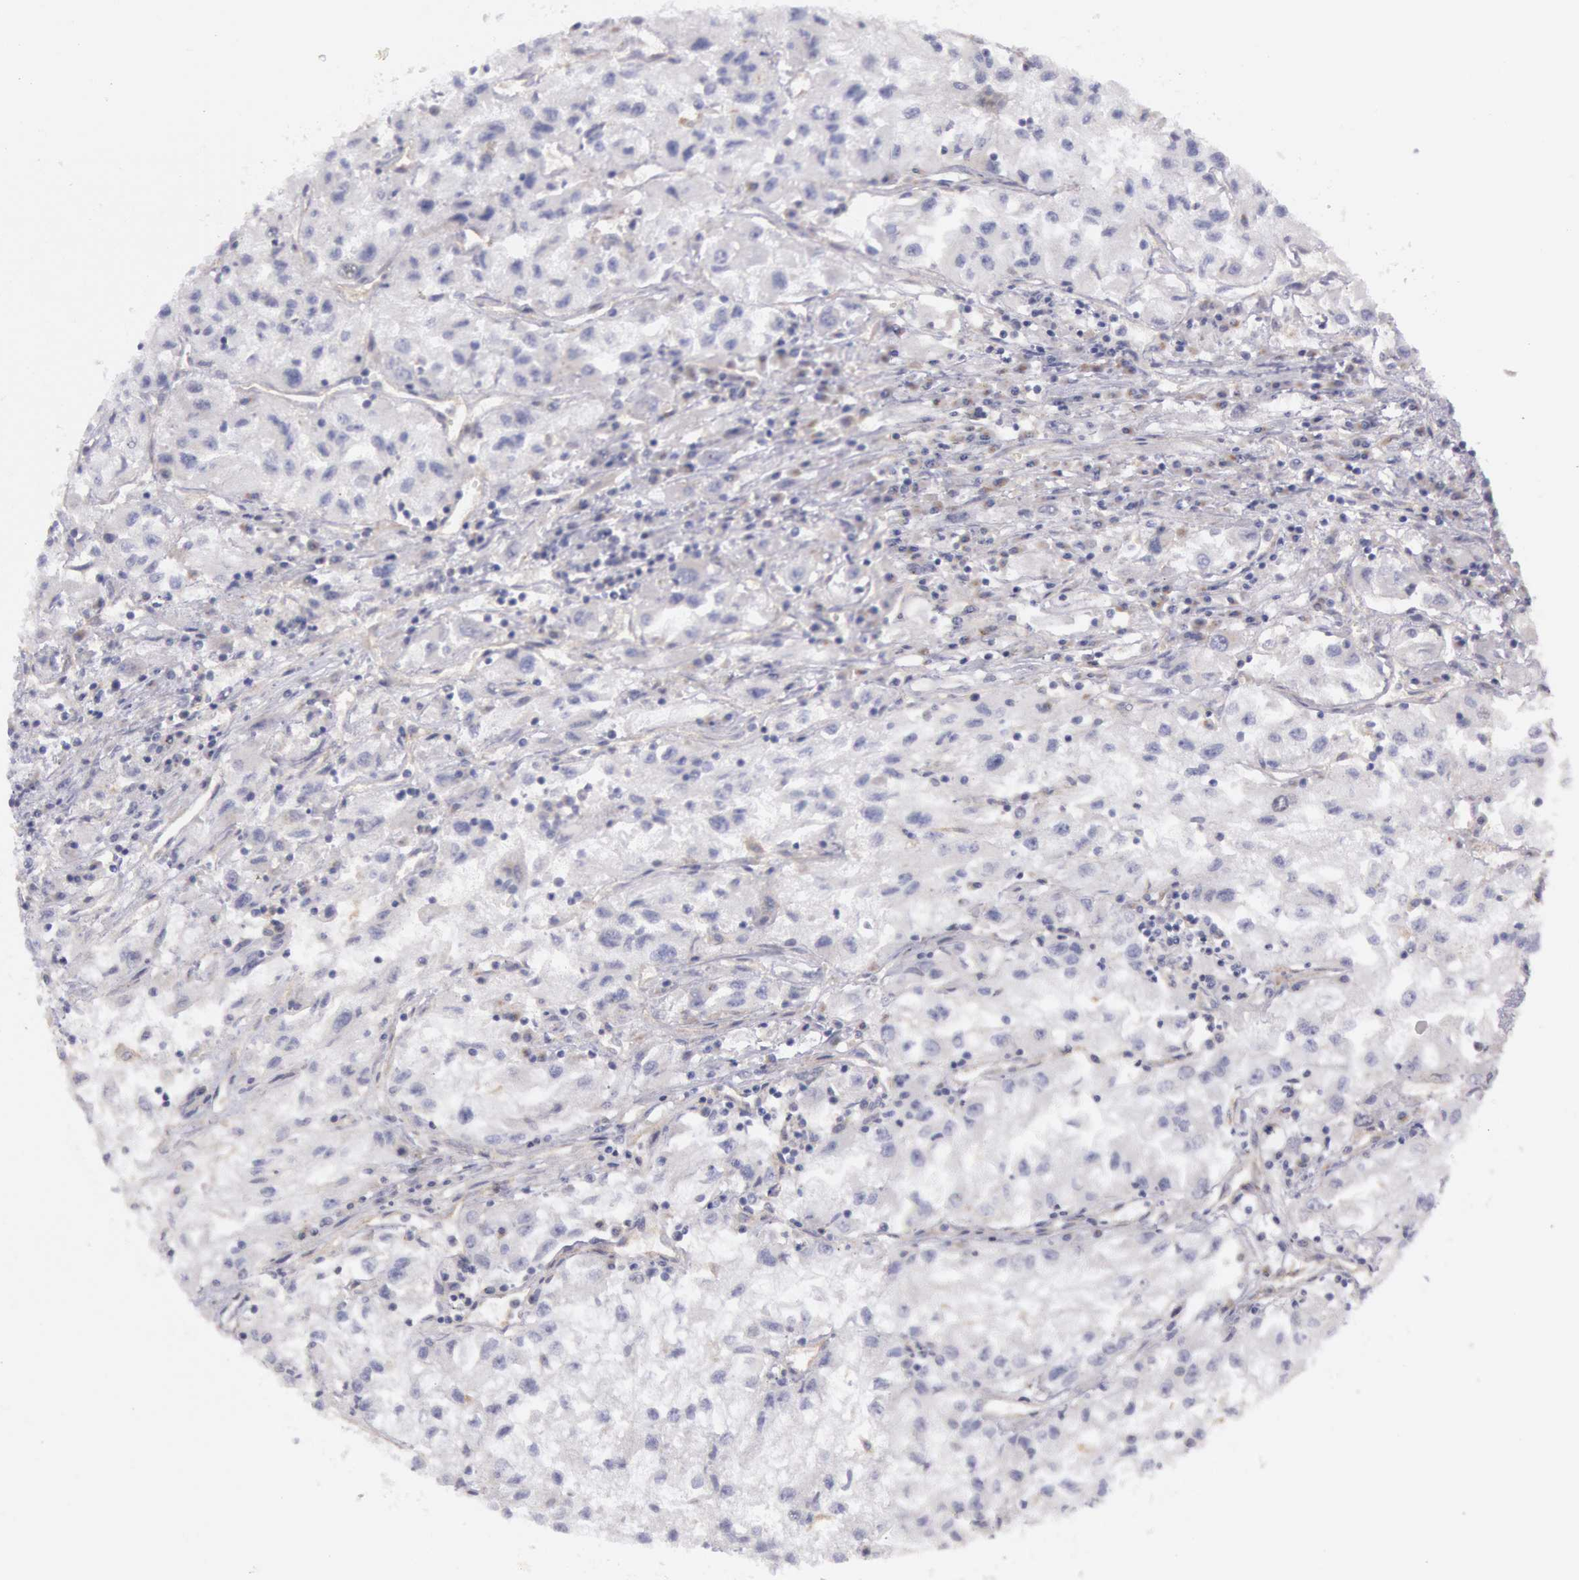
{"staining": {"intensity": "negative", "quantity": "none", "location": "none"}, "tissue": "renal cancer", "cell_type": "Tumor cells", "image_type": "cancer", "snomed": [{"axis": "morphology", "description": "Adenocarcinoma, NOS"}, {"axis": "topography", "description": "Kidney"}], "caption": "DAB (3,3'-diaminobenzidine) immunohistochemical staining of renal cancer reveals no significant positivity in tumor cells. Nuclei are stained in blue.", "gene": "AMOTL1", "patient": {"sex": "male", "age": 59}}